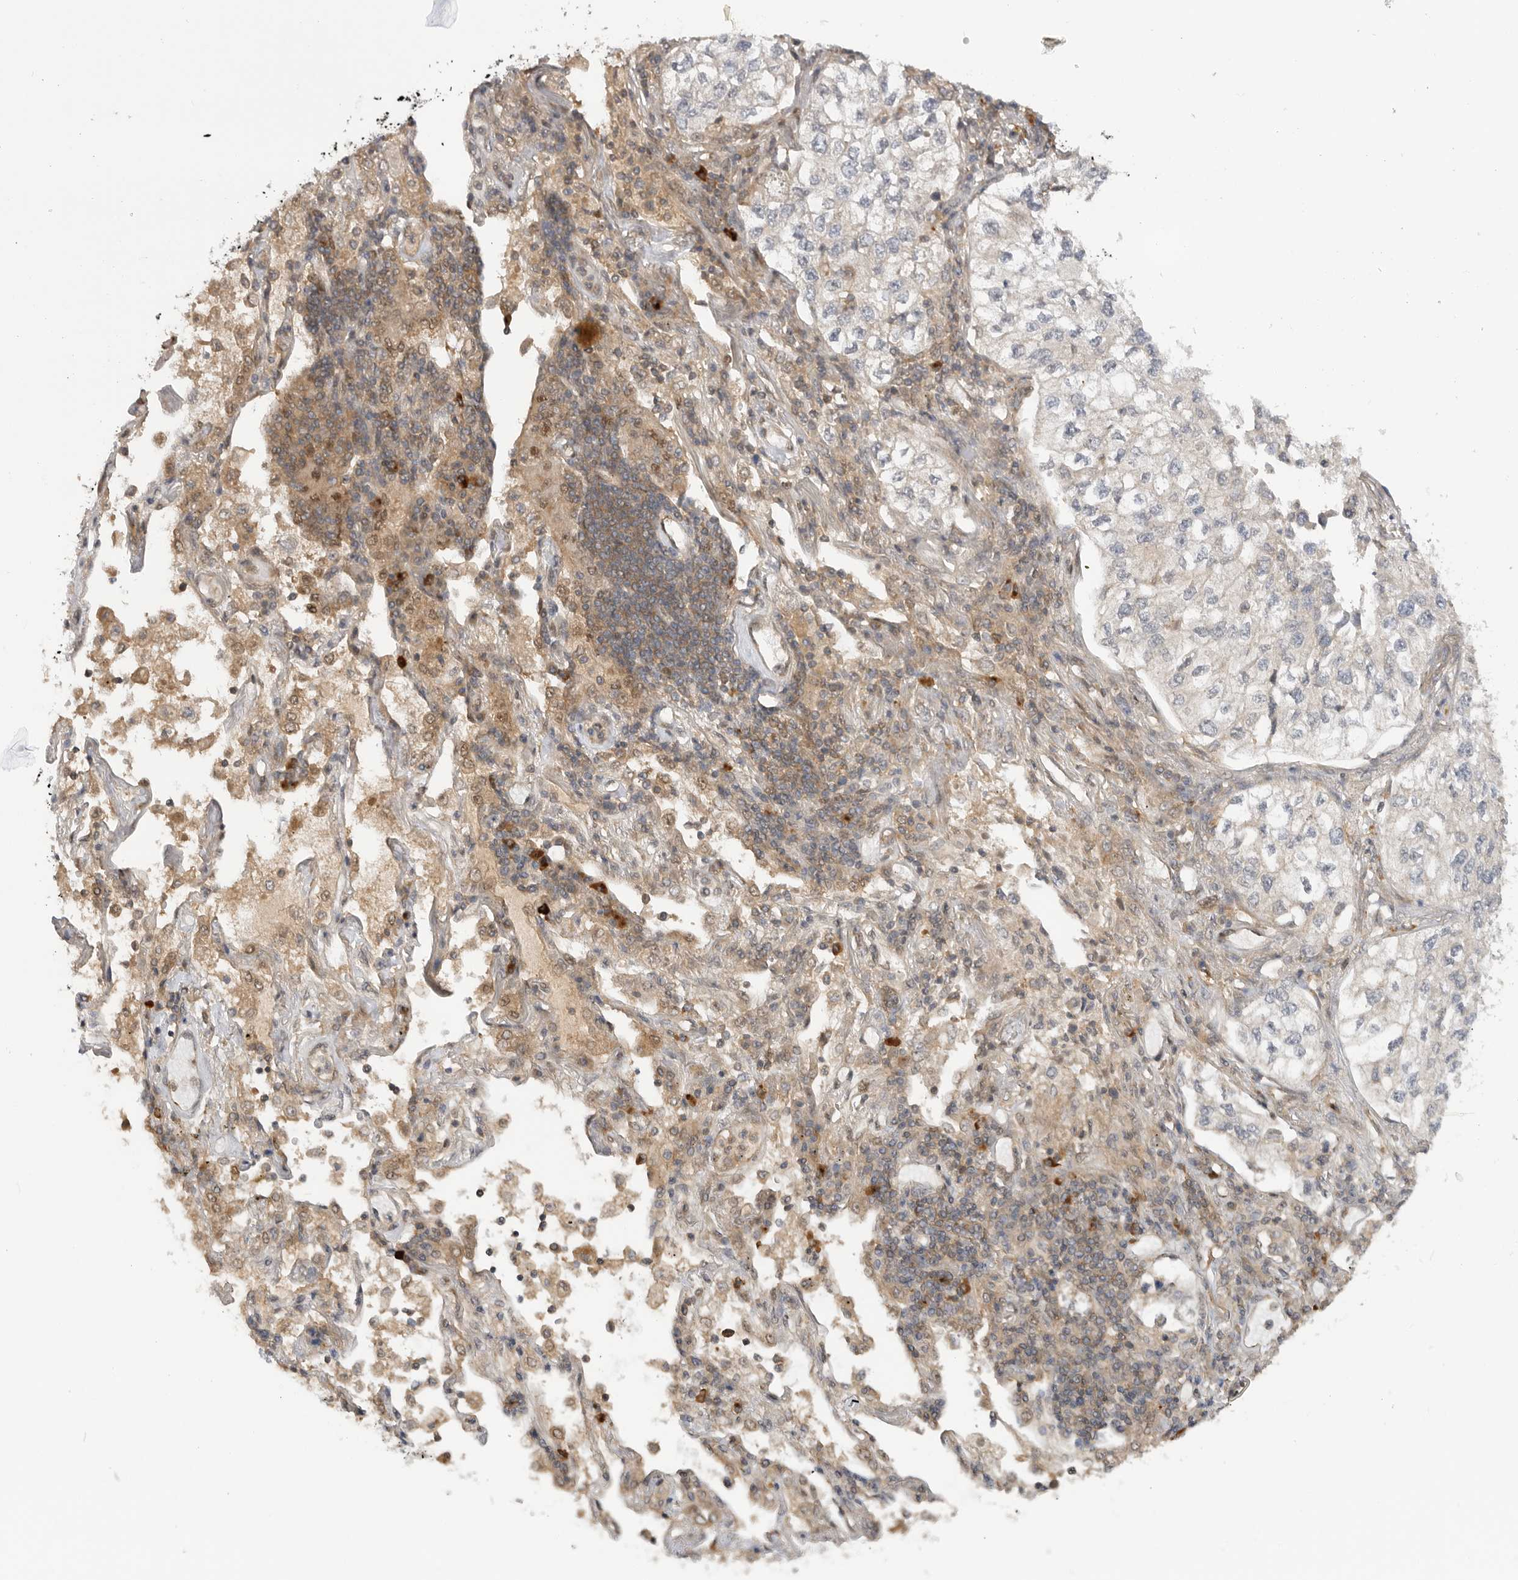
{"staining": {"intensity": "negative", "quantity": "none", "location": "none"}, "tissue": "lung cancer", "cell_type": "Tumor cells", "image_type": "cancer", "snomed": [{"axis": "morphology", "description": "Adenocarcinoma, NOS"}, {"axis": "topography", "description": "Lung"}], "caption": "Histopathology image shows no protein expression in tumor cells of lung adenocarcinoma tissue.", "gene": "DCAF8", "patient": {"sex": "male", "age": 63}}